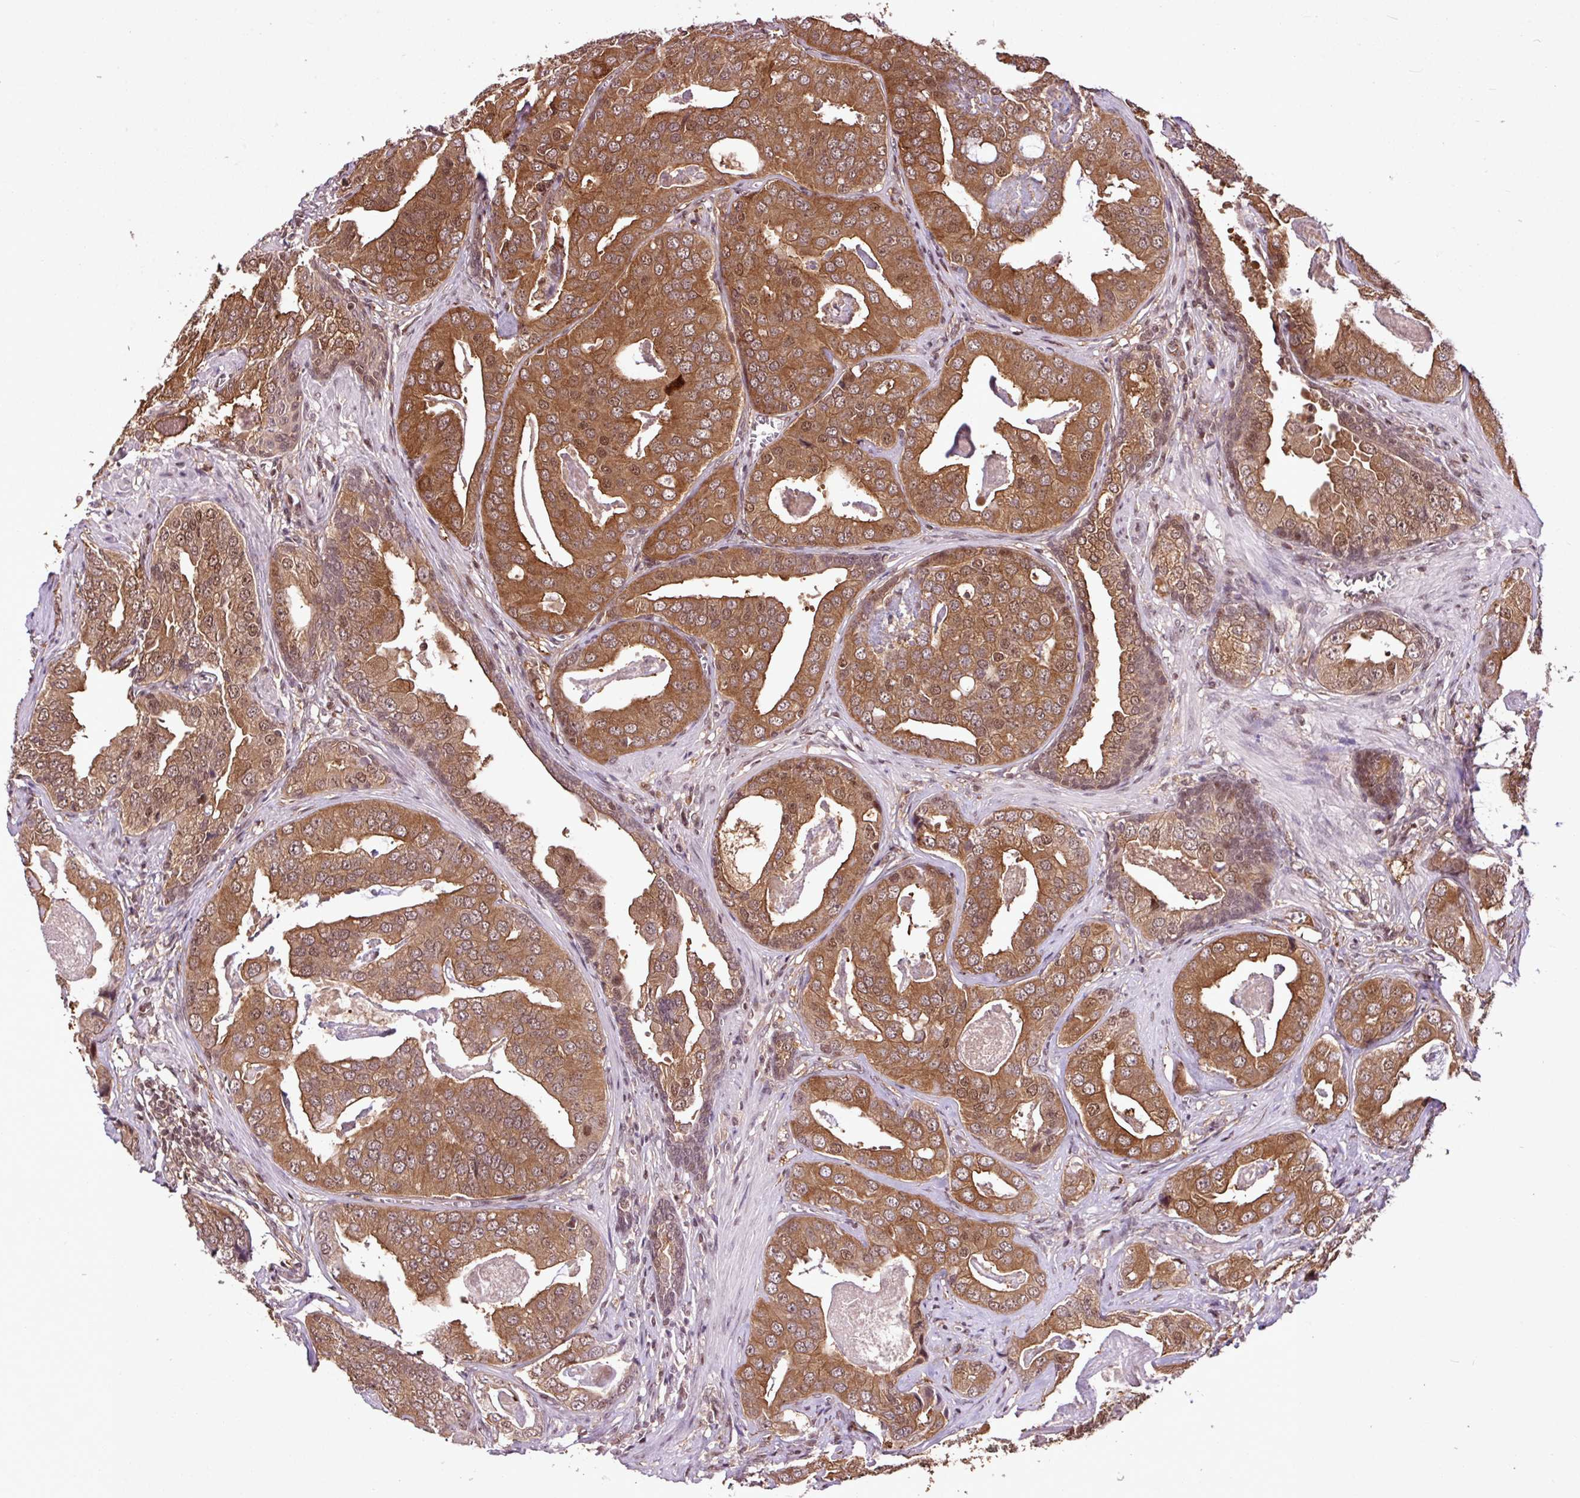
{"staining": {"intensity": "moderate", "quantity": ">75%", "location": "cytoplasmic/membranous,nuclear"}, "tissue": "prostate cancer", "cell_type": "Tumor cells", "image_type": "cancer", "snomed": [{"axis": "morphology", "description": "Adenocarcinoma, High grade"}, {"axis": "topography", "description": "Prostate"}], "caption": "The histopathology image demonstrates staining of prostate cancer, revealing moderate cytoplasmic/membranous and nuclear protein expression (brown color) within tumor cells. The staining is performed using DAB (3,3'-diaminobenzidine) brown chromogen to label protein expression. The nuclei are counter-stained blue using hematoxylin.", "gene": "ITPKC", "patient": {"sex": "male", "age": 71}}